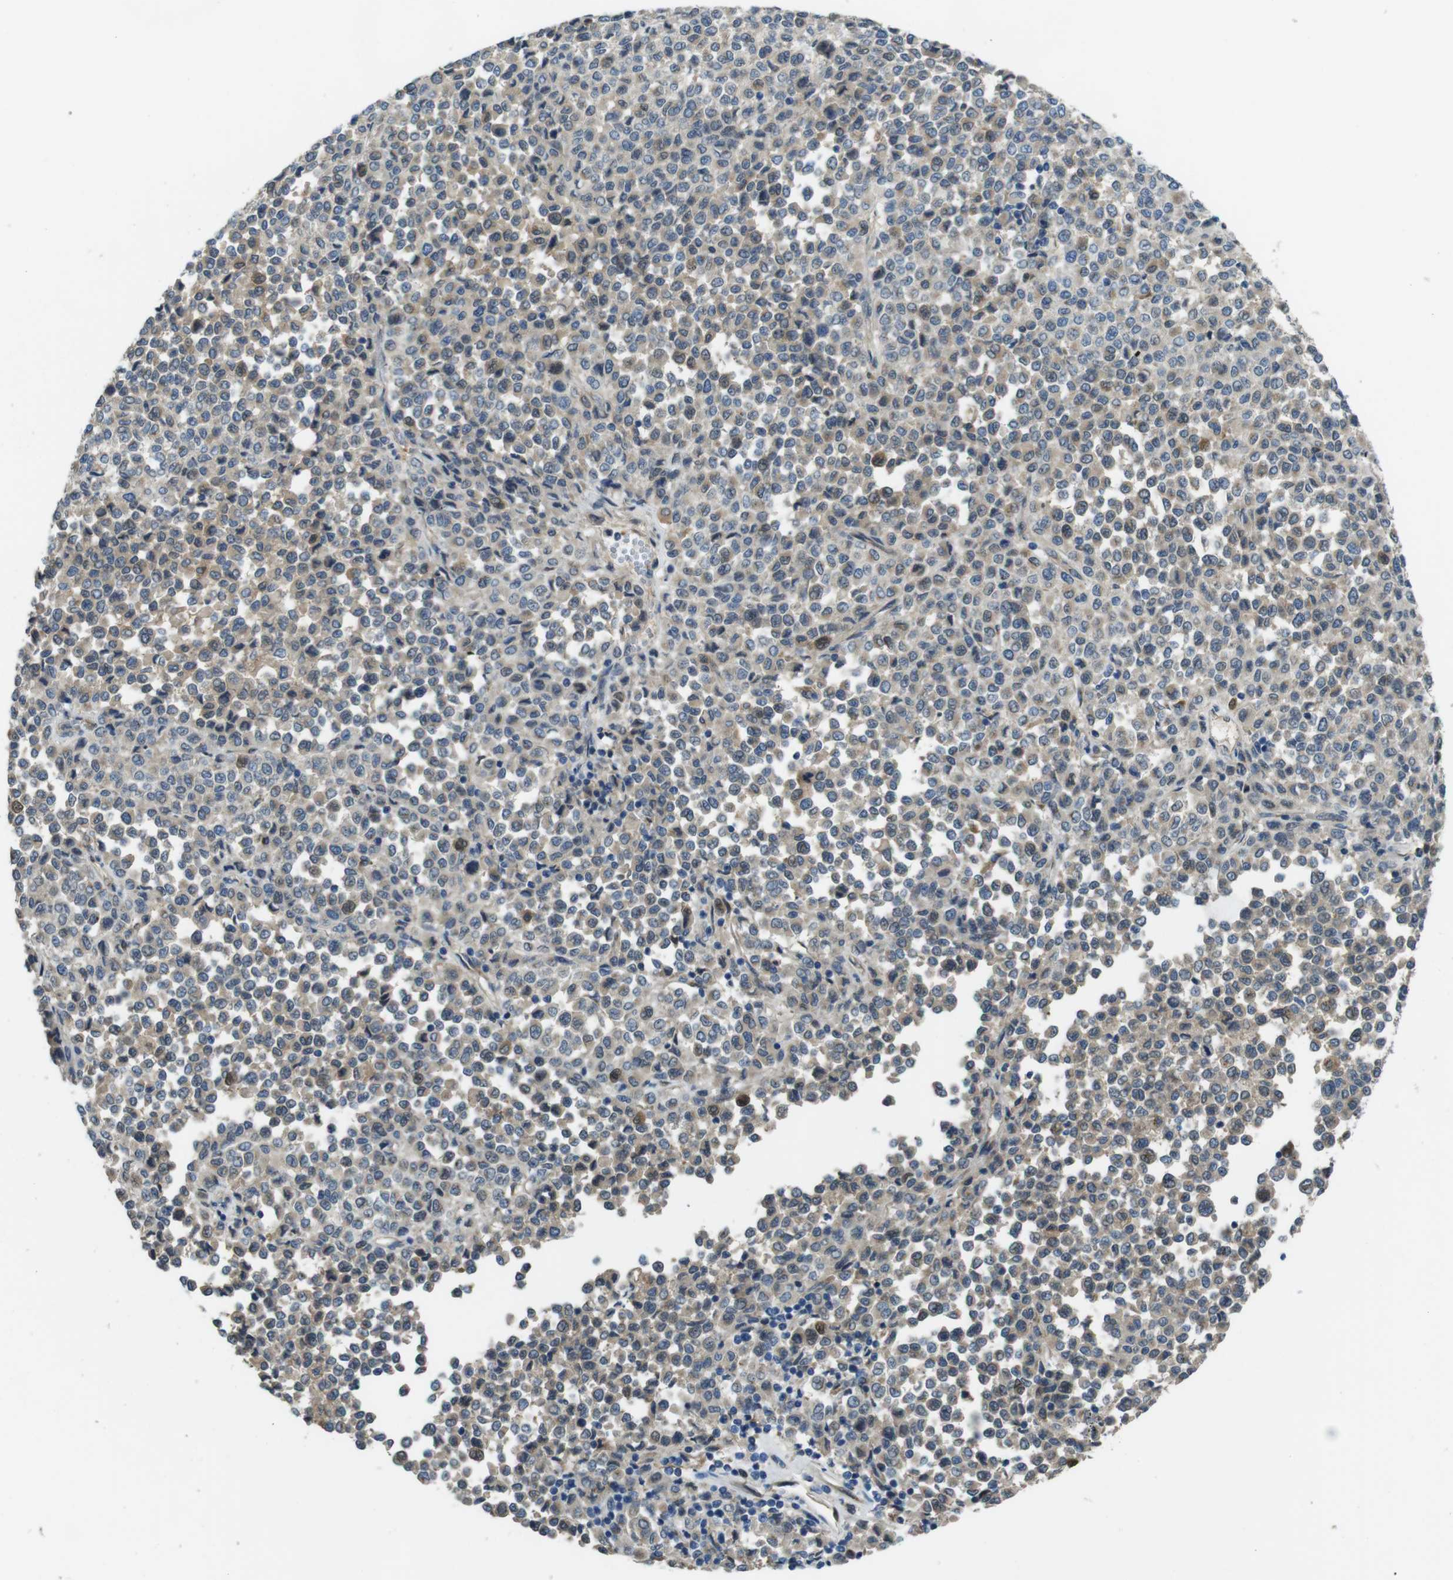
{"staining": {"intensity": "weak", "quantity": "25%-75%", "location": "cytoplasmic/membranous"}, "tissue": "melanoma", "cell_type": "Tumor cells", "image_type": "cancer", "snomed": [{"axis": "morphology", "description": "Malignant melanoma, Metastatic site"}, {"axis": "topography", "description": "Pancreas"}], "caption": "Immunohistochemistry of melanoma reveals low levels of weak cytoplasmic/membranous expression in about 25%-75% of tumor cells.", "gene": "RAB6A", "patient": {"sex": "female", "age": 30}}